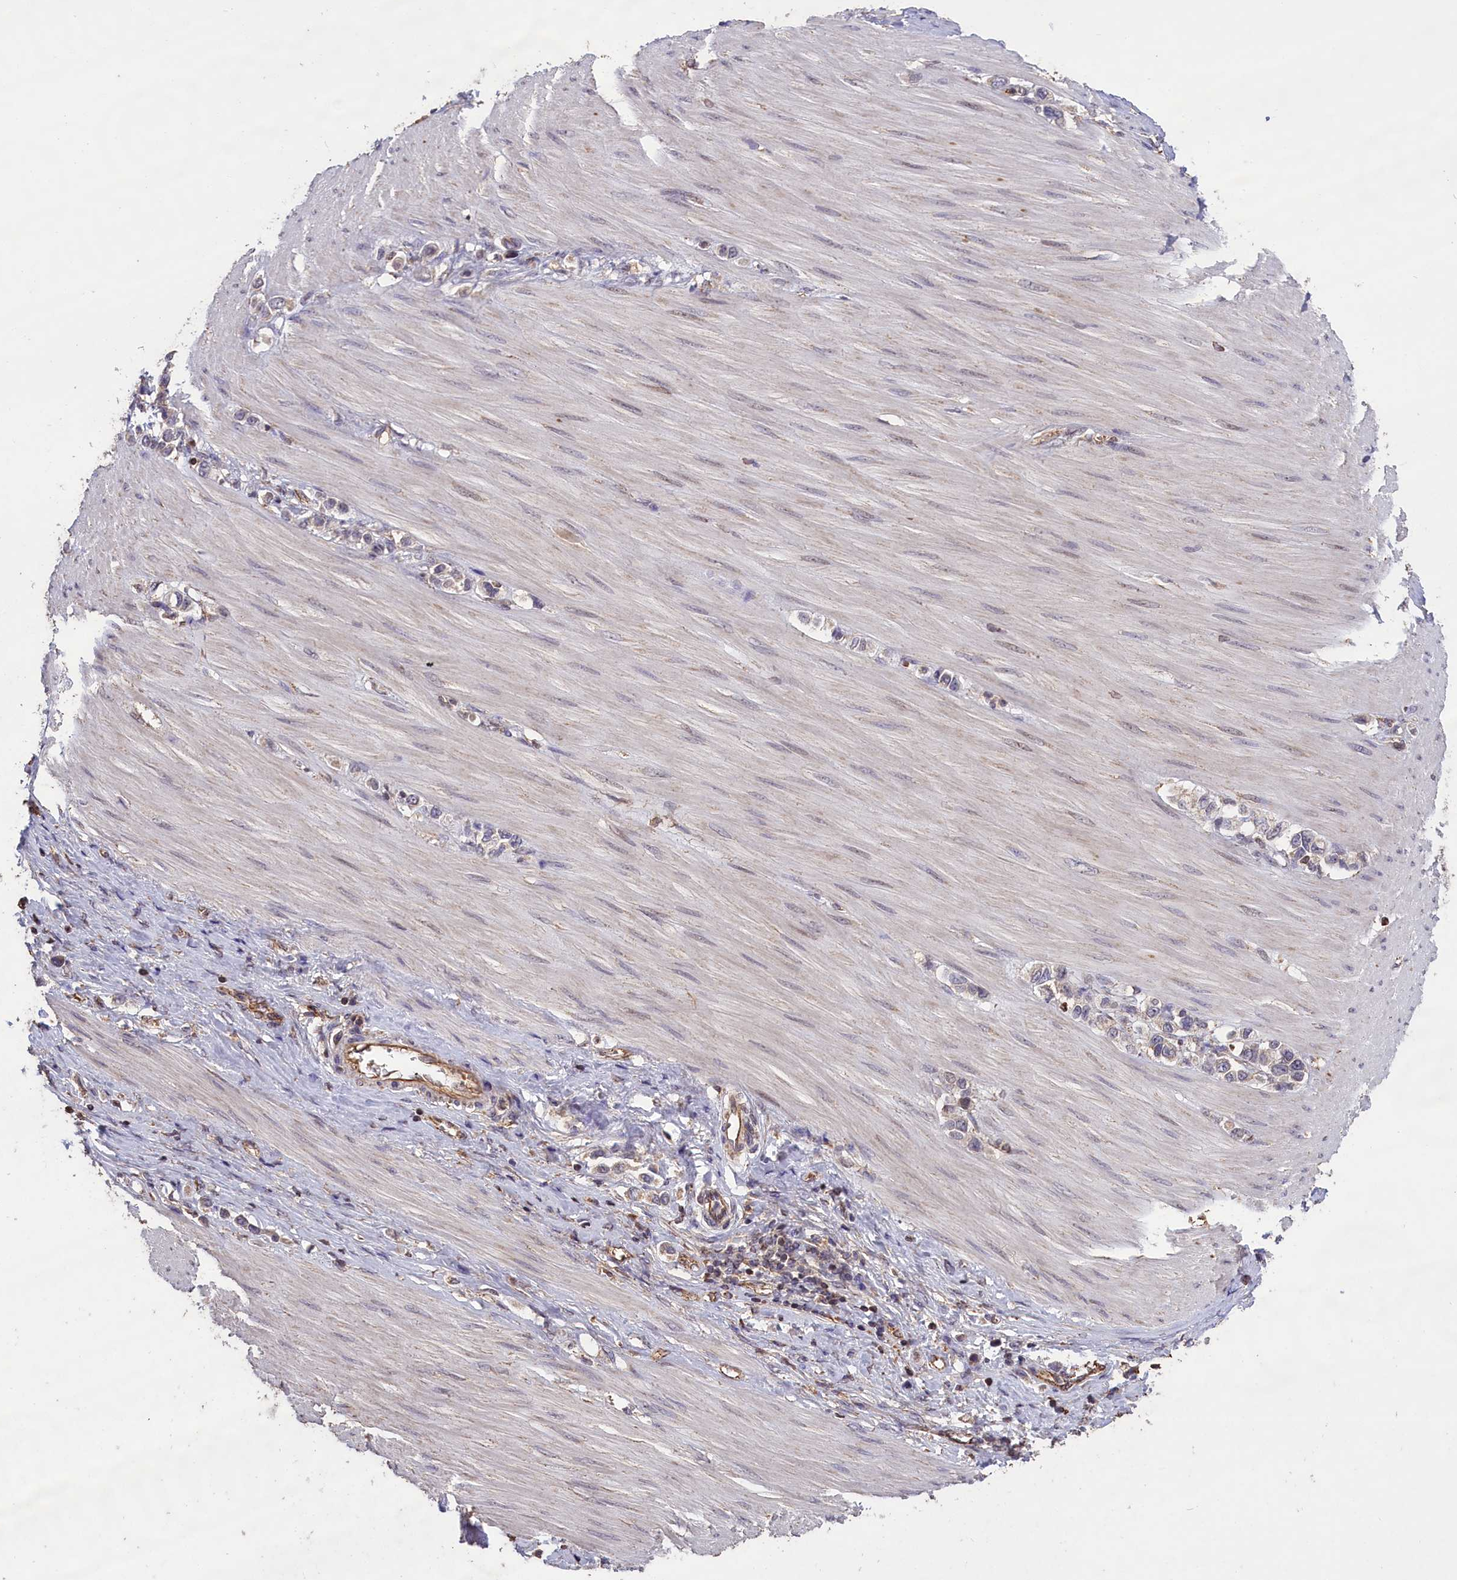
{"staining": {"intensity": "negative", "quantity": "none", "location": "none"}, "tissue": "stomach cancer", "cell_type": "Tumor cells", "image_type": "cancer", "snomed": [{"axis": "morphology", "description": "Adenocarcinoma, NOS"}, {"axis": "topography", "description": "Stomach"}], "caption": "Stomach cancer was stained to show a protein in brown. There is no significant expression in tumor cells.", "gene": "CLRN2", "patient": {"sex": "female", "age": 65}}